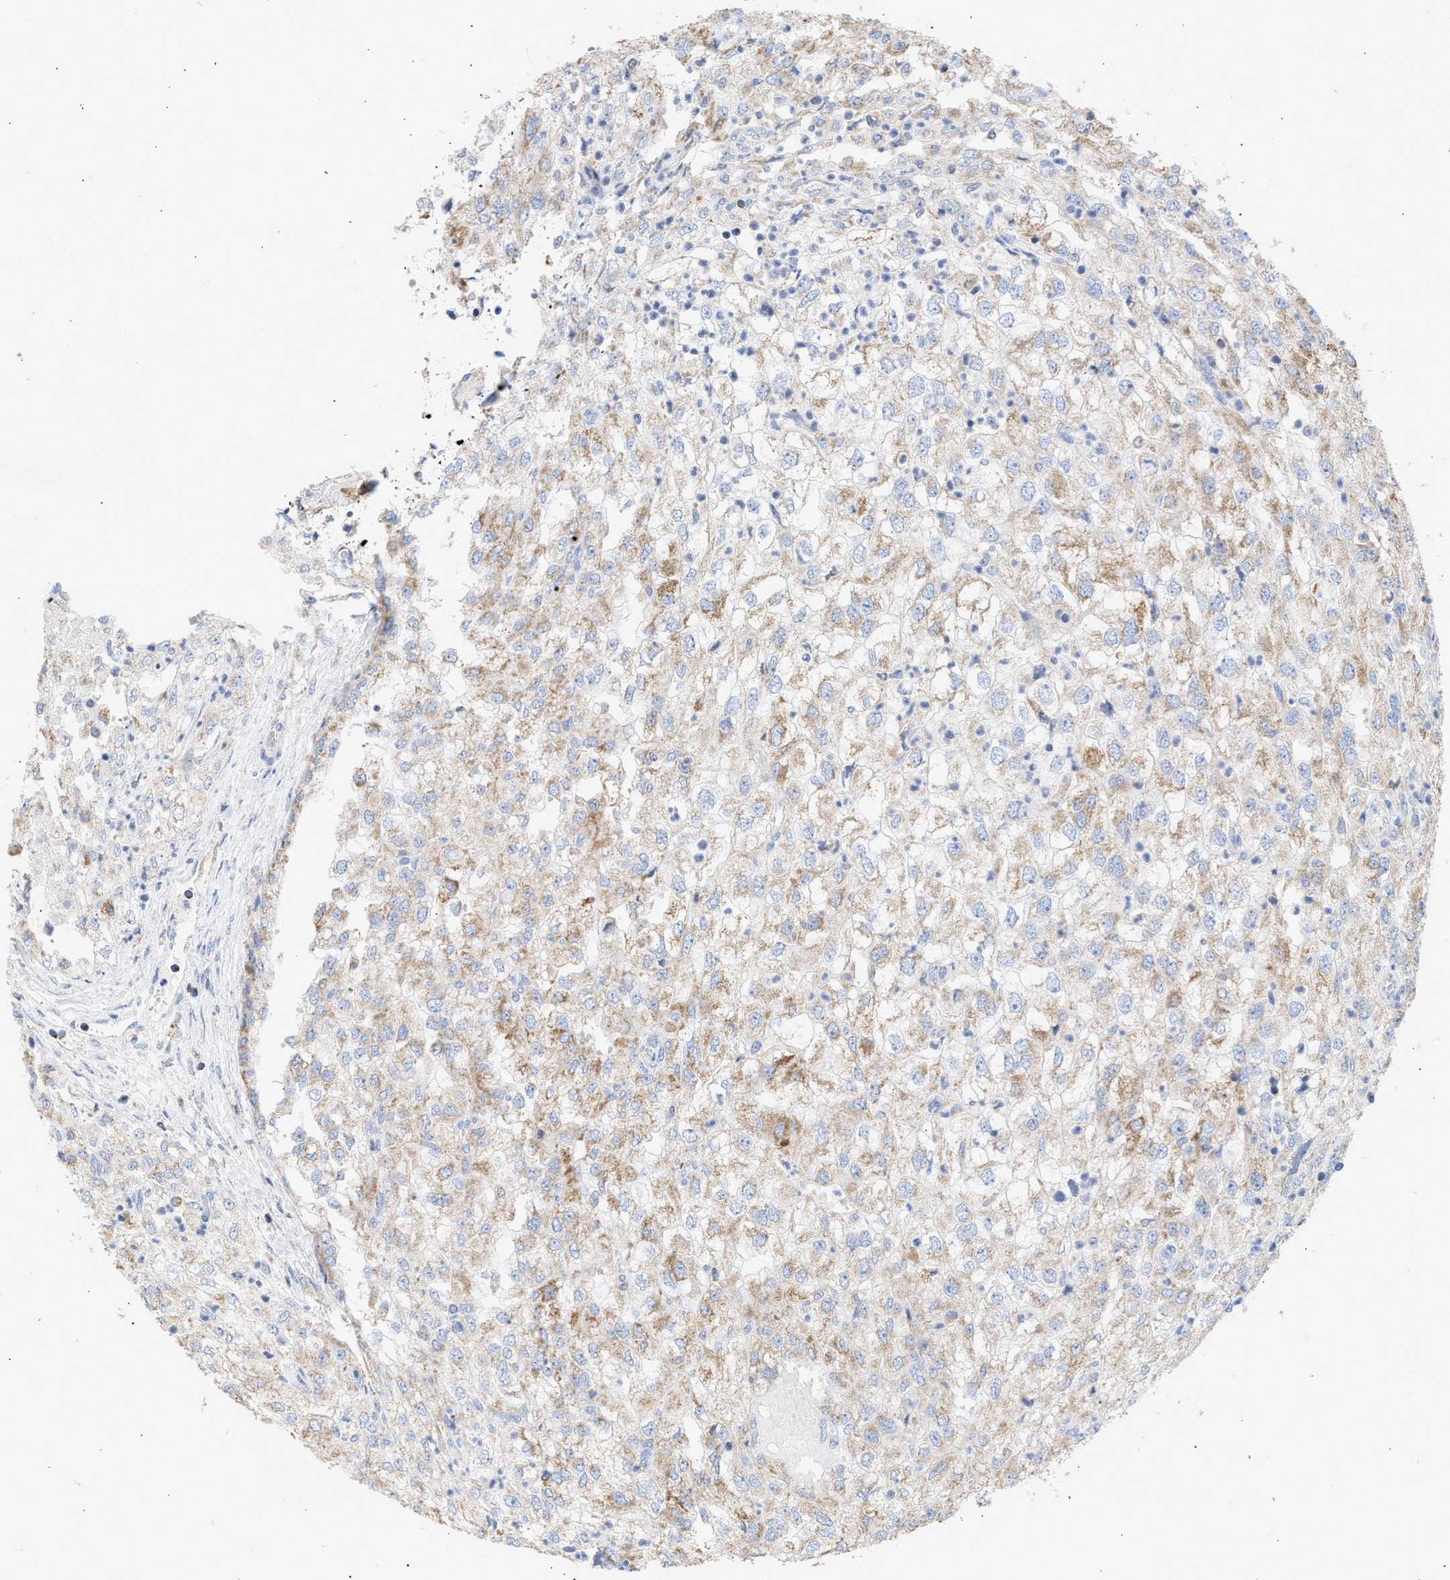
{"staining": {"intensity": "weak", "quantity": ">75%", "location": "cytoplasmic/membranous"}, "tissue": "renal cancer", "cell_type": "Tumor cells", "image_type": "cancer", "snomed": [{"axis": "morphology", "description": "Adenocarcinoma, NOS"}, {"axis": "topography", "description": "Kidney"}], "caption": "Protein analysis of renal adenocarcinoma tissue shows weak cytoplasmic/membranous staining in approximately >75% of tumor cells.", "gene": "ACOT13", "patient": {"sex": "female", "age": 54}}